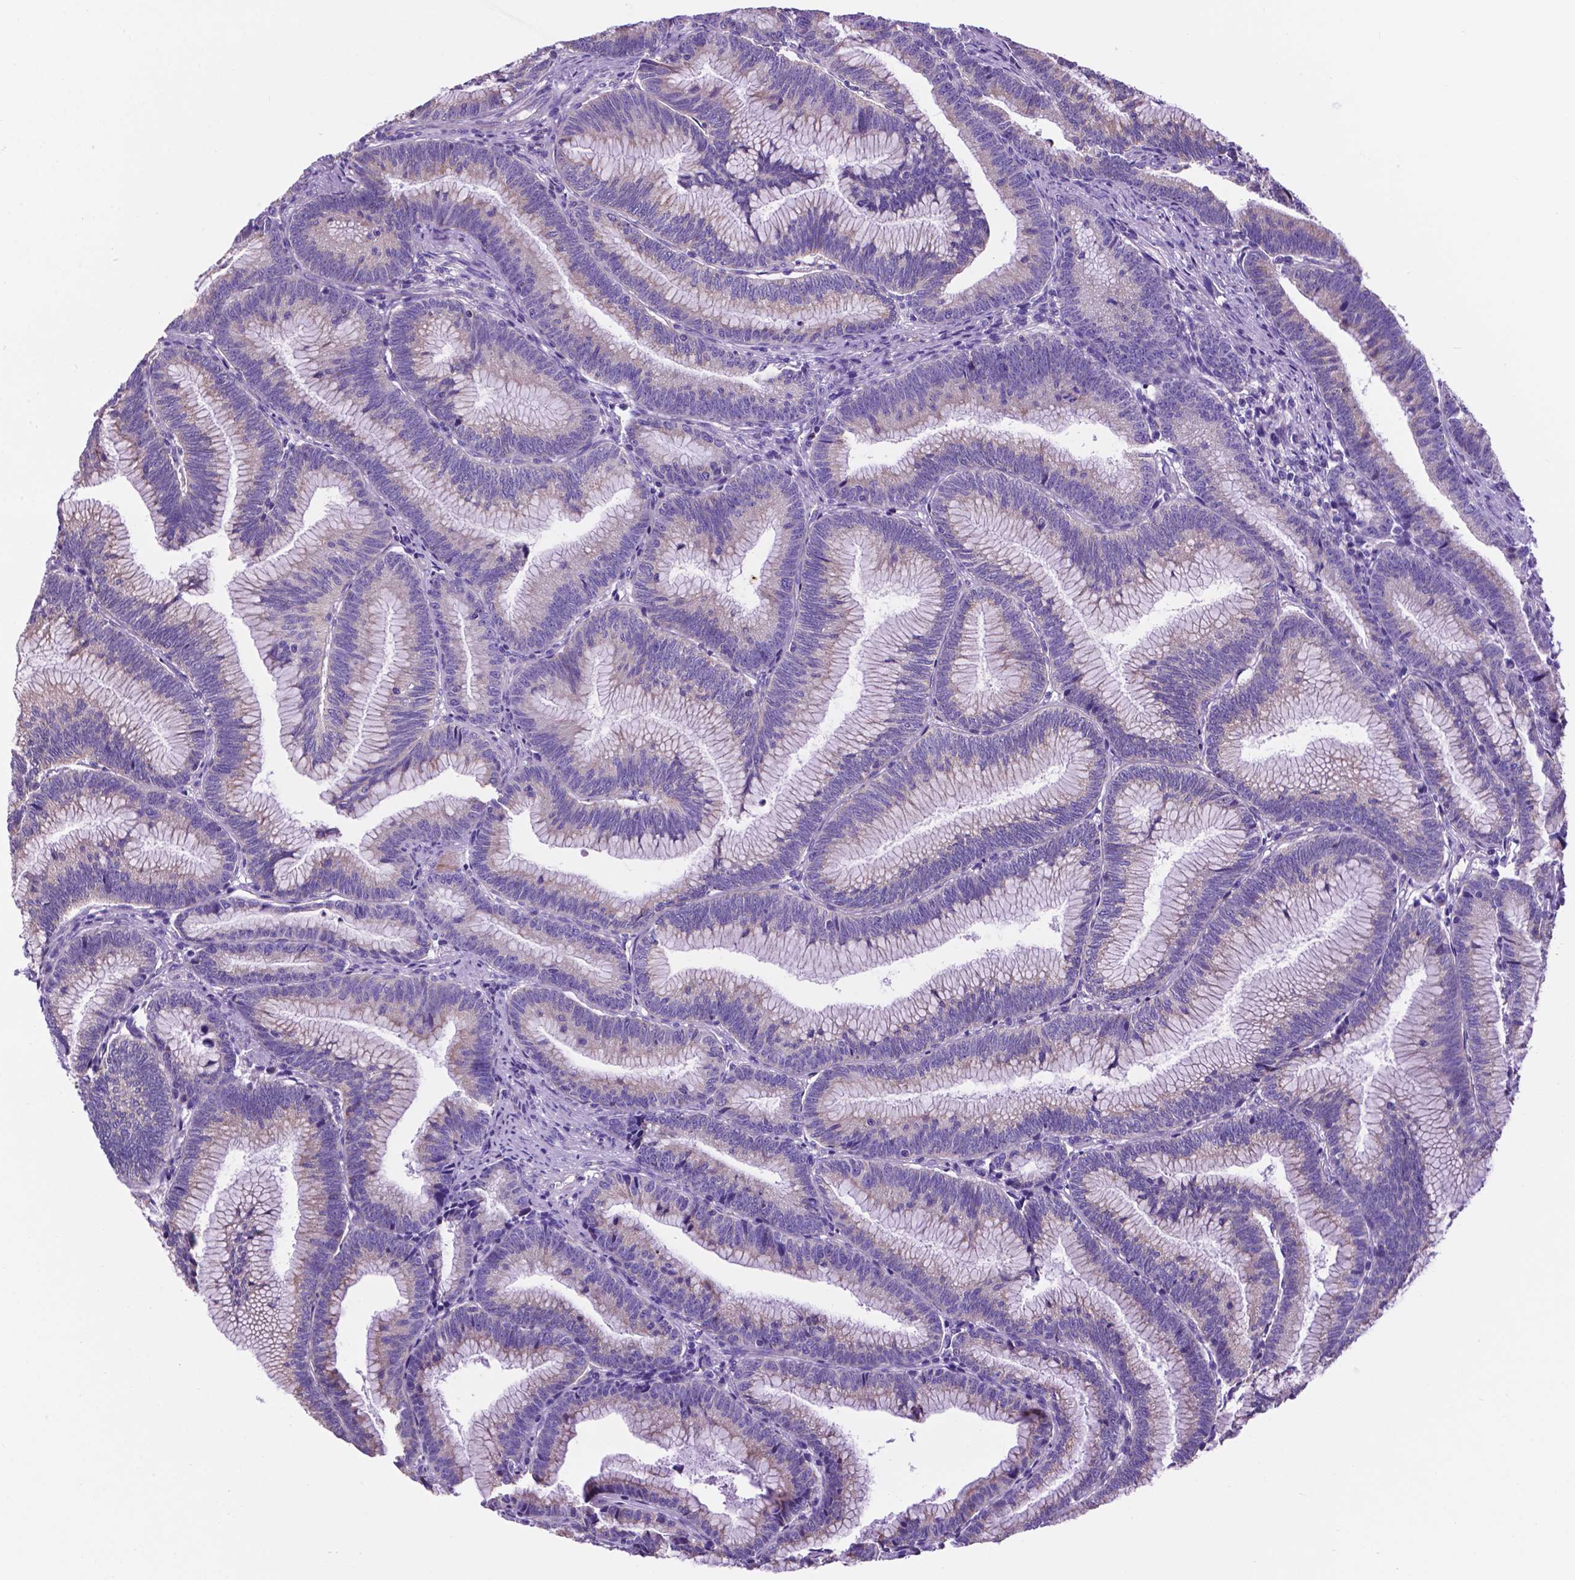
{"staining": {"intensity": "weak", "quantity": "<25%", "location": "cytoplasmic/membranous"}, "tissue": "colorectal cancer", "cell_type": "Tumor cells", "image_type": "cancer", "snomed": [{"axis": "morphology", "description": "Adenocarcinoma, NOS"}, {"axis": "topography", "description": "Colon"}], "caption": "Immunohistochemistry (IHC) of colorectal adenocarcinoma demonstrates no expression in tumor cells.", "gene": "TMEM121B", "patient": {"sex": "female", "age": 78}}